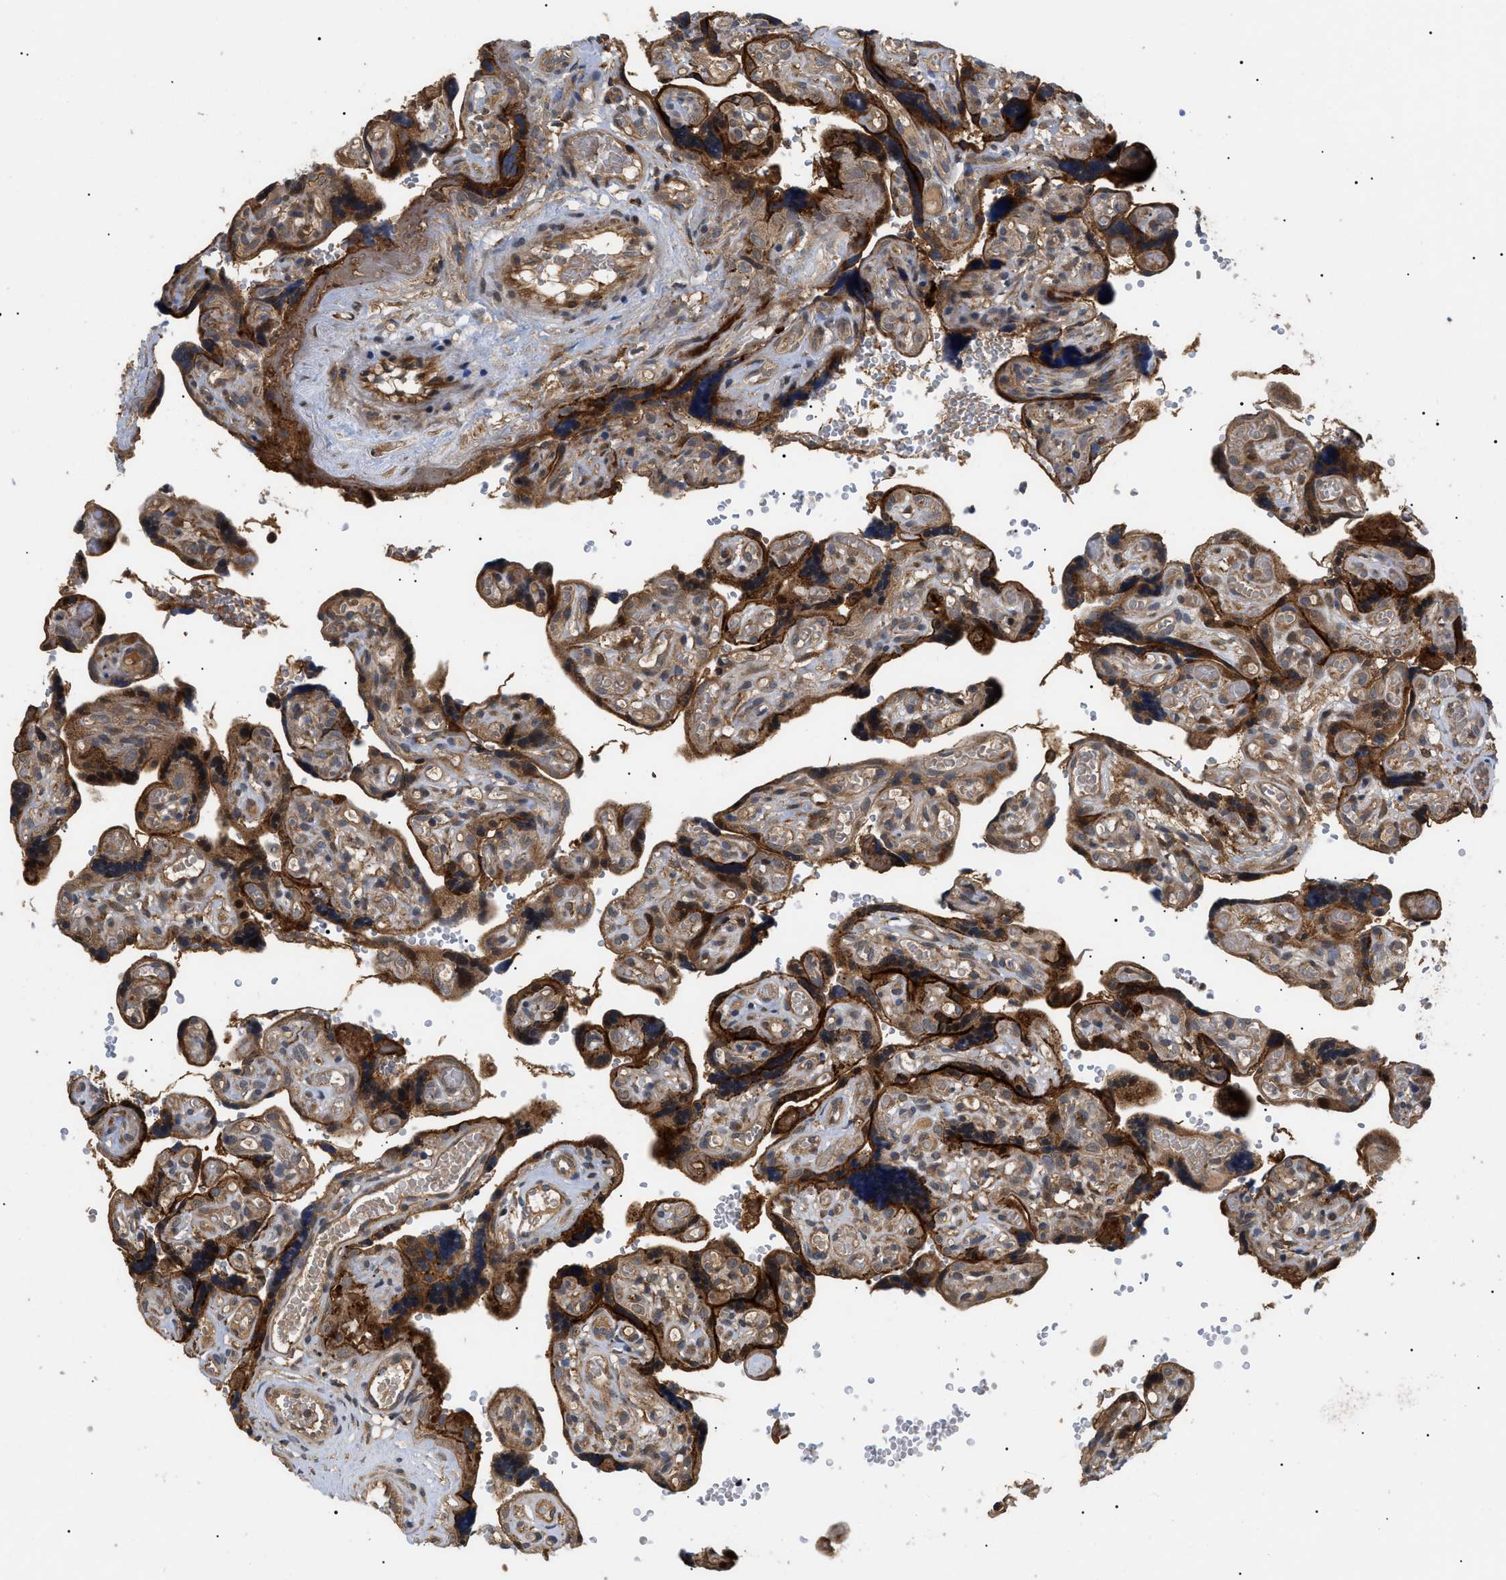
{"staining": {"intensity": "moderate", "quantity": ">75%", "location": "cytoplasmic/membranous,nuclear"}, "tissue": "placenta", "cell_type": "Decidual cells", "image_type": "normal", "snomed": [{"axis": "morphology", "description": "Normal tissue, NOS"}, {"axis": "topography", "description": "Placenta"}], "caption": "Brown immunohistochemical staining in unremarkable placenta displays moderate cytoplasmic/membranous,nuclear positivity in about >75% of decidual cells. Using DAB (brown) and hematoxylin (blue) stains, captured at high magnification using brightfield microscopy.", "gene": "ASTL", "patient": {"sex": "female", "age": 30}}